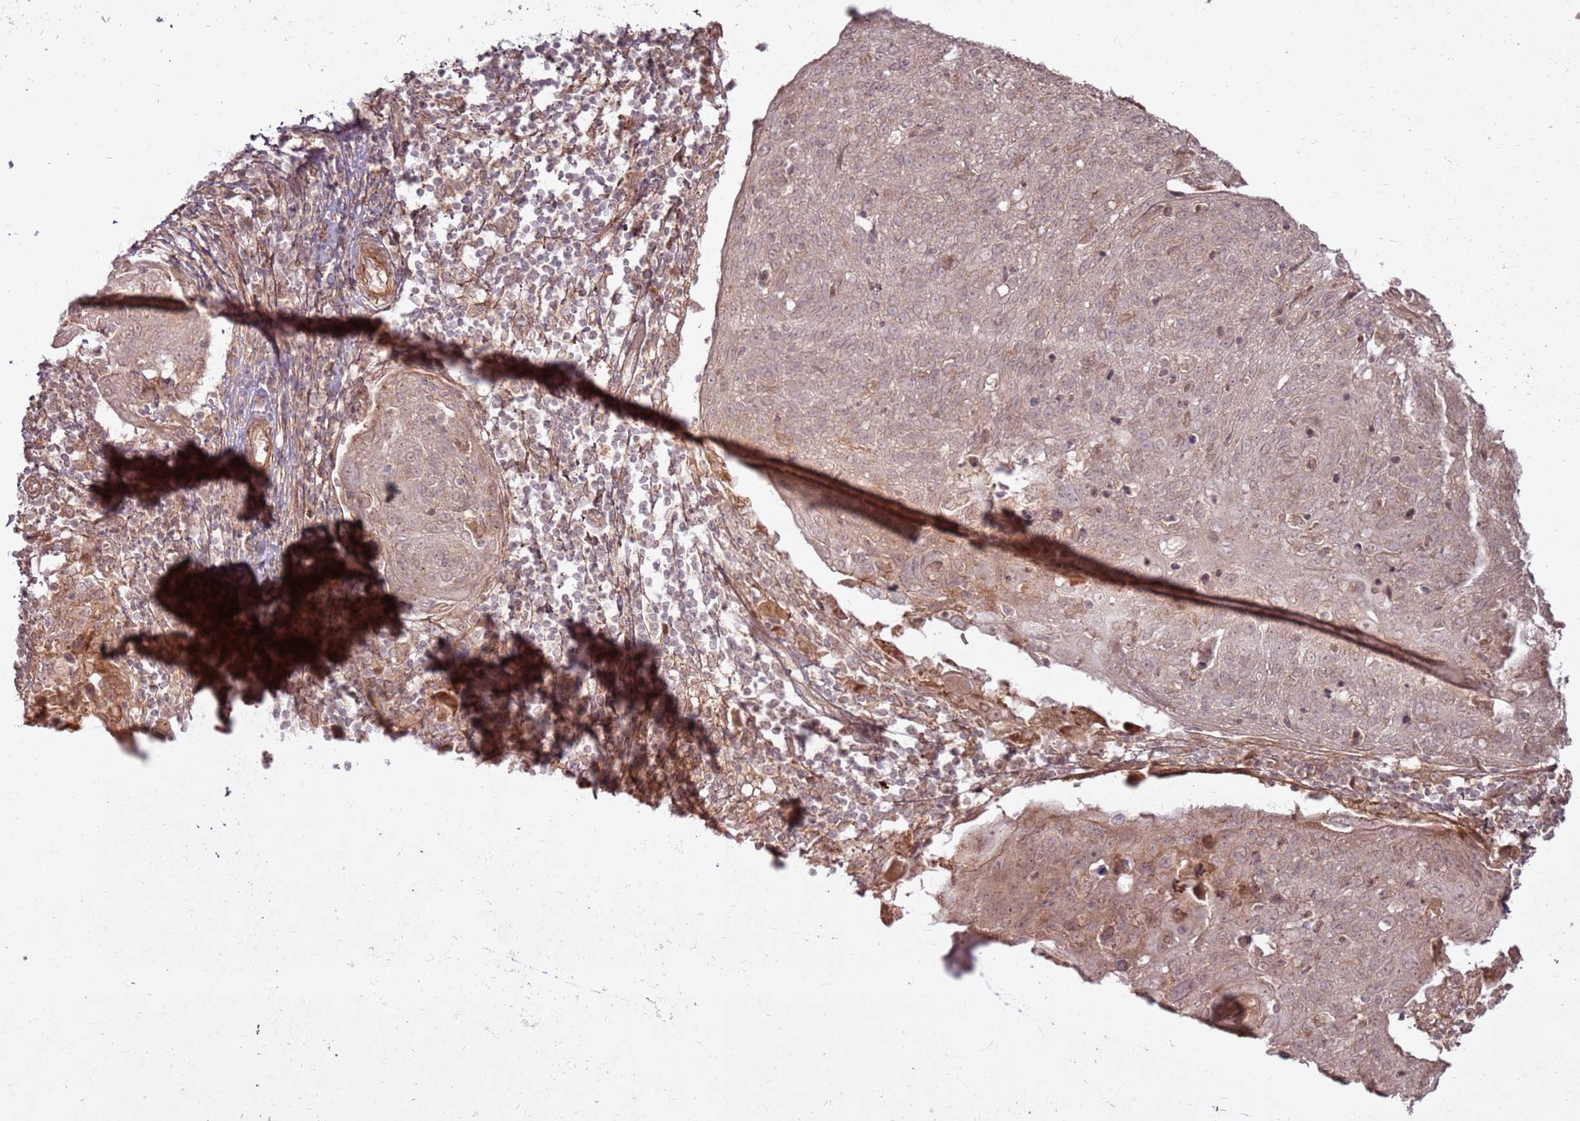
{"staining": {"intensity": "weak", "quantity": ">75%", "location": "cytoplasmic/membranous,nuclear"}, "tissue": "cervical cancer", "cell_type": "Tumor cells", "image_type": "cancer", "snomed": [{"axis": "morphology", "description": "Squamous cell carcinoma, NOS"}, {"axis": "topography", "description": "Cervix"}], "caption": "Cervical squamous cell carcinoma tissue reveals weak cytoplasmic/membranous and nuclear expression in about >75% of tumor cells", "gene": "ZNF623", "patient": {"sex": "female", "age": 67}}